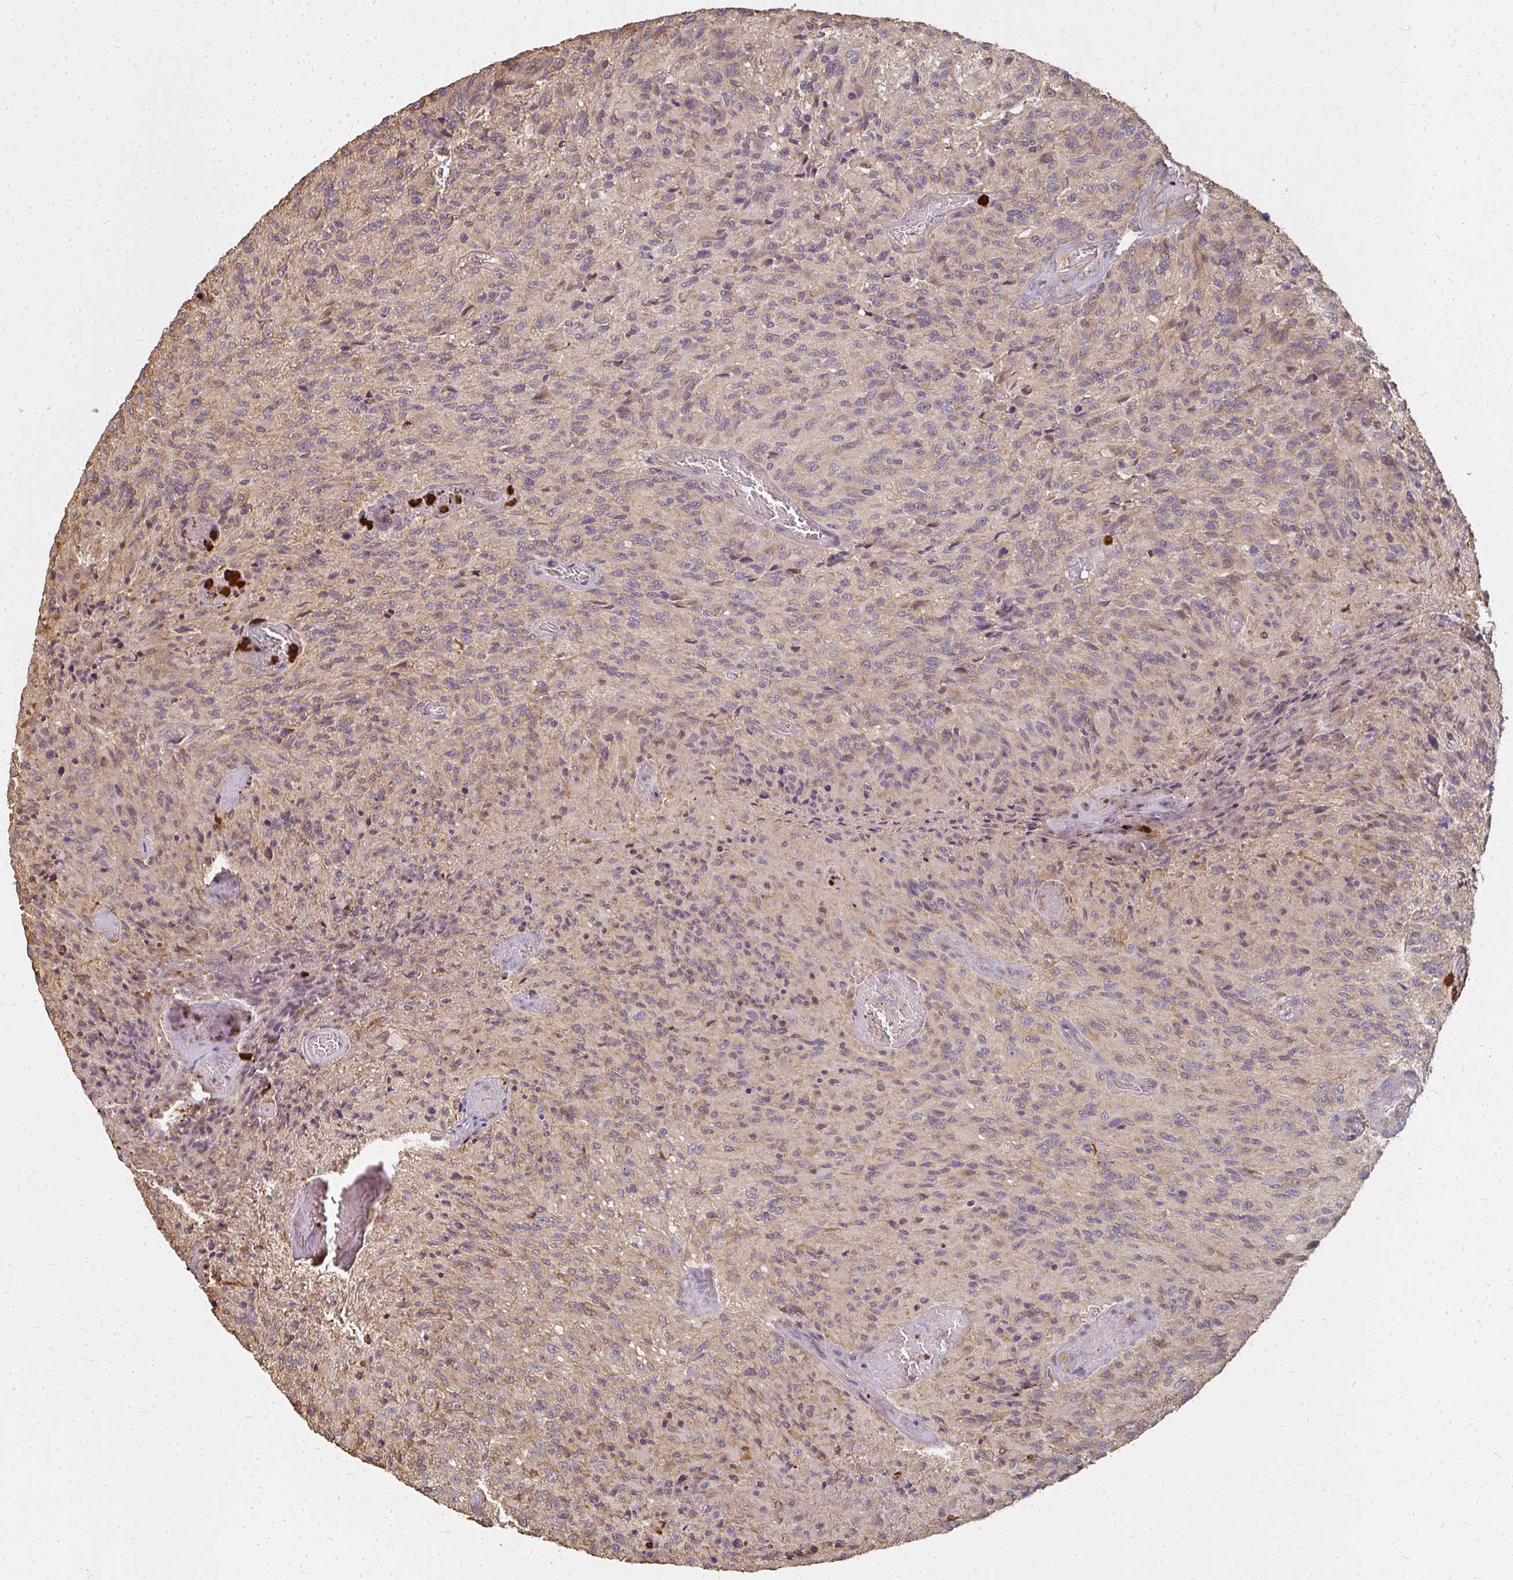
{"staining": {"intensity": "weak", "quantity": "25%-75%", "location": "cytoplasmic/membranous"}, "tissue": "glioma", "cell_type": "Tumor cells", "image_type": "cancer", "snomed": [{"axis": "morphology", "description": "Normal tissue, NOS"}, {"axis": "morphology", "description": "Glioma, malignant, High grade"}, {"axis": "topography", "description": "Cerebral cortex"}], "caption": "This is a histology image of immunohistochemistry (IHC) staining of glioma, which shows weak expression in the cytoplasmic/membranous of tumor cells.", "gene": "CNTRL", "patient": {"sex": "male", "age": 56}}